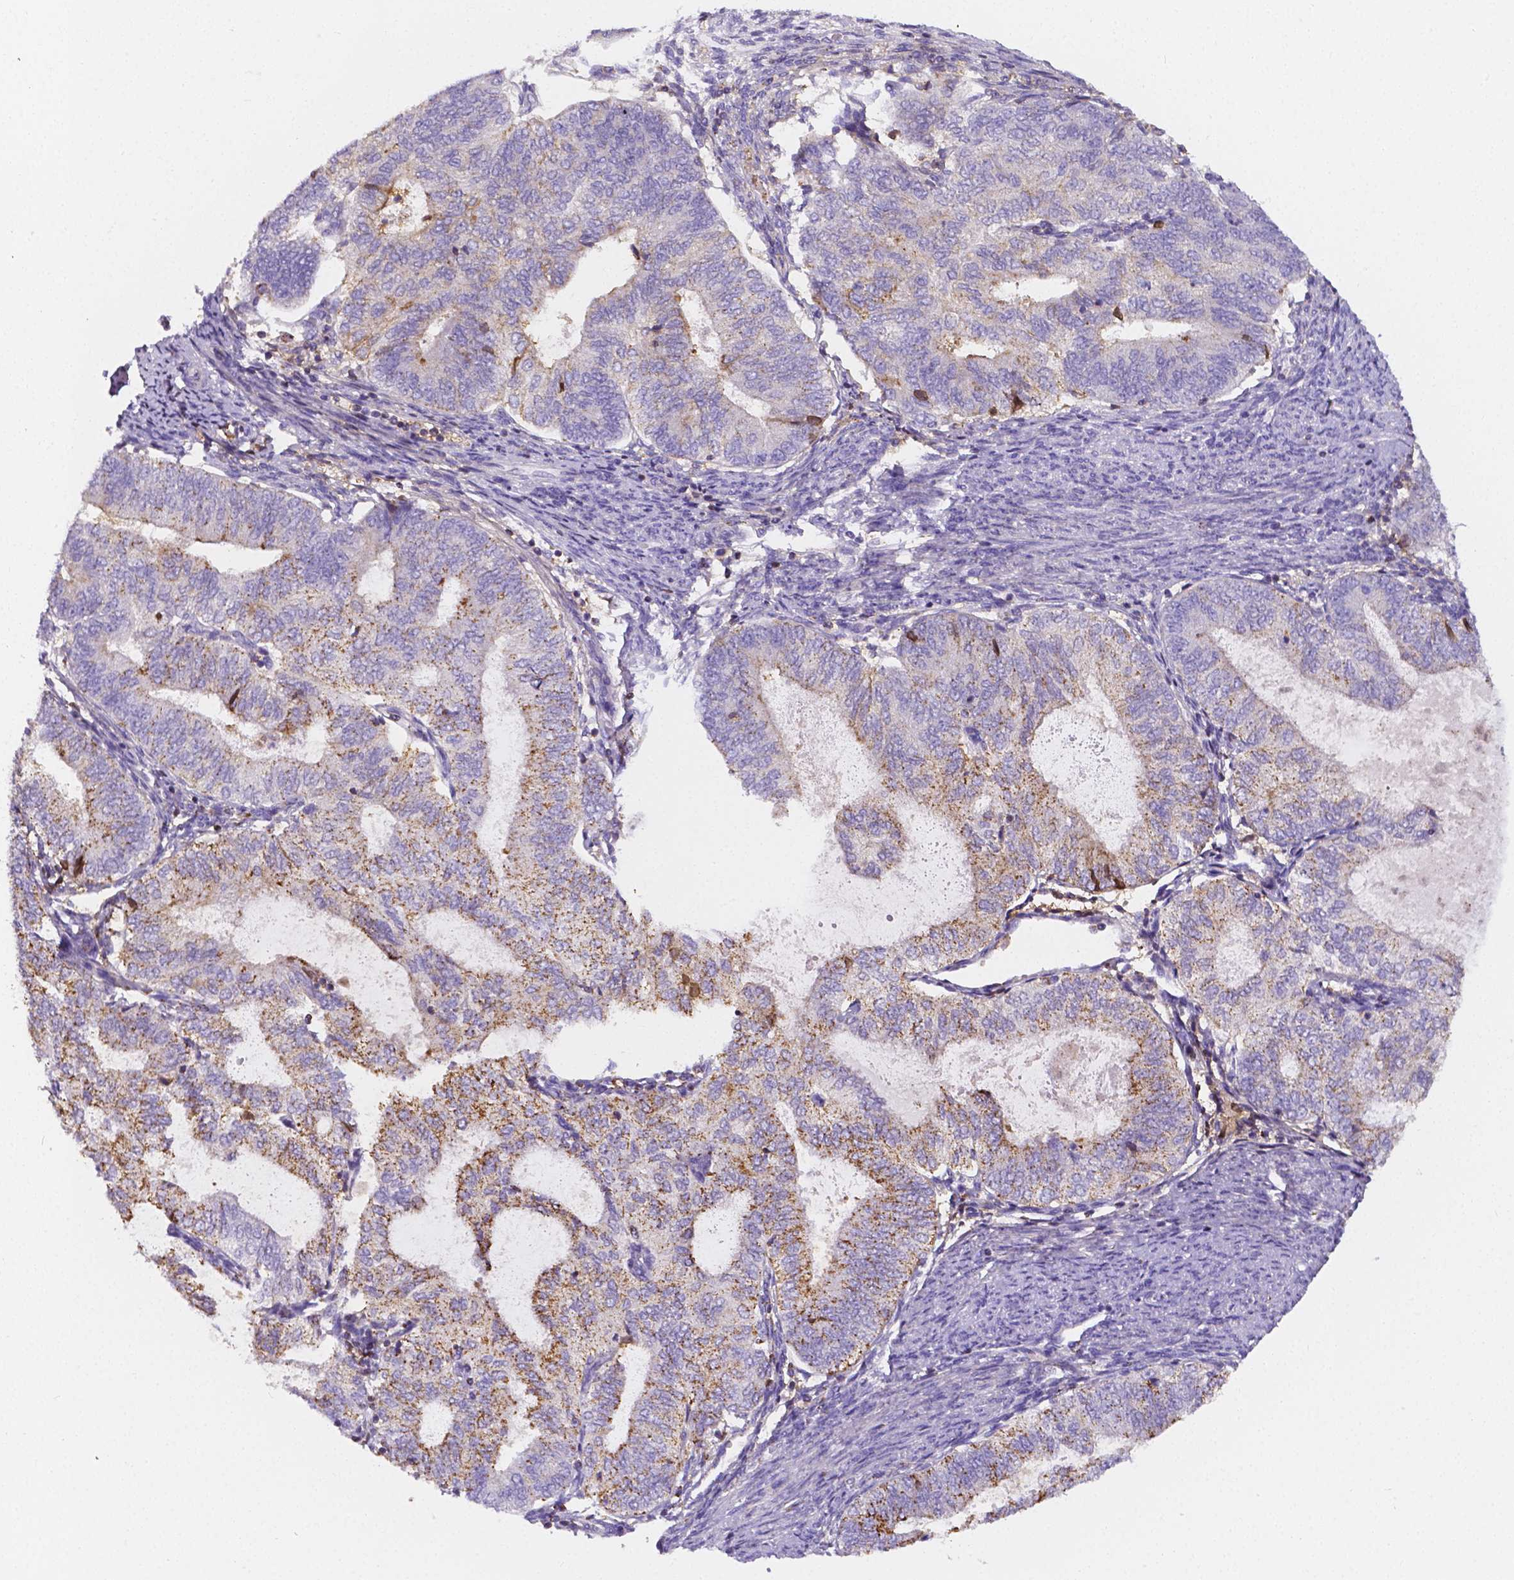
{"staining": {"intensity": "moderate", "quantity": "25%-75%", "location": "cytoplasmic/membranous"}, "tissue": "endometrial cancer", "cell_type": "Tumor cells", "image_type": "cancer", "snomed": [{"axis": "morphology", "description": "Adenocarcinoma, NOS"}, {"axis": "topography", "description": "Endometrium"}], "caption": "Immunohistochemistry (DAB) staining of human endometrial cancer exhibits moderate cytoplasmic/membranous protein expression in approximately 25%-75% of tumor cells. The staining was performed using DAB, with brown indicating positive protein expression. Nuclei are stained blue with hematoxylin.", "gene": "GABRD", "patient": {"sex": "female", "age": 65}}